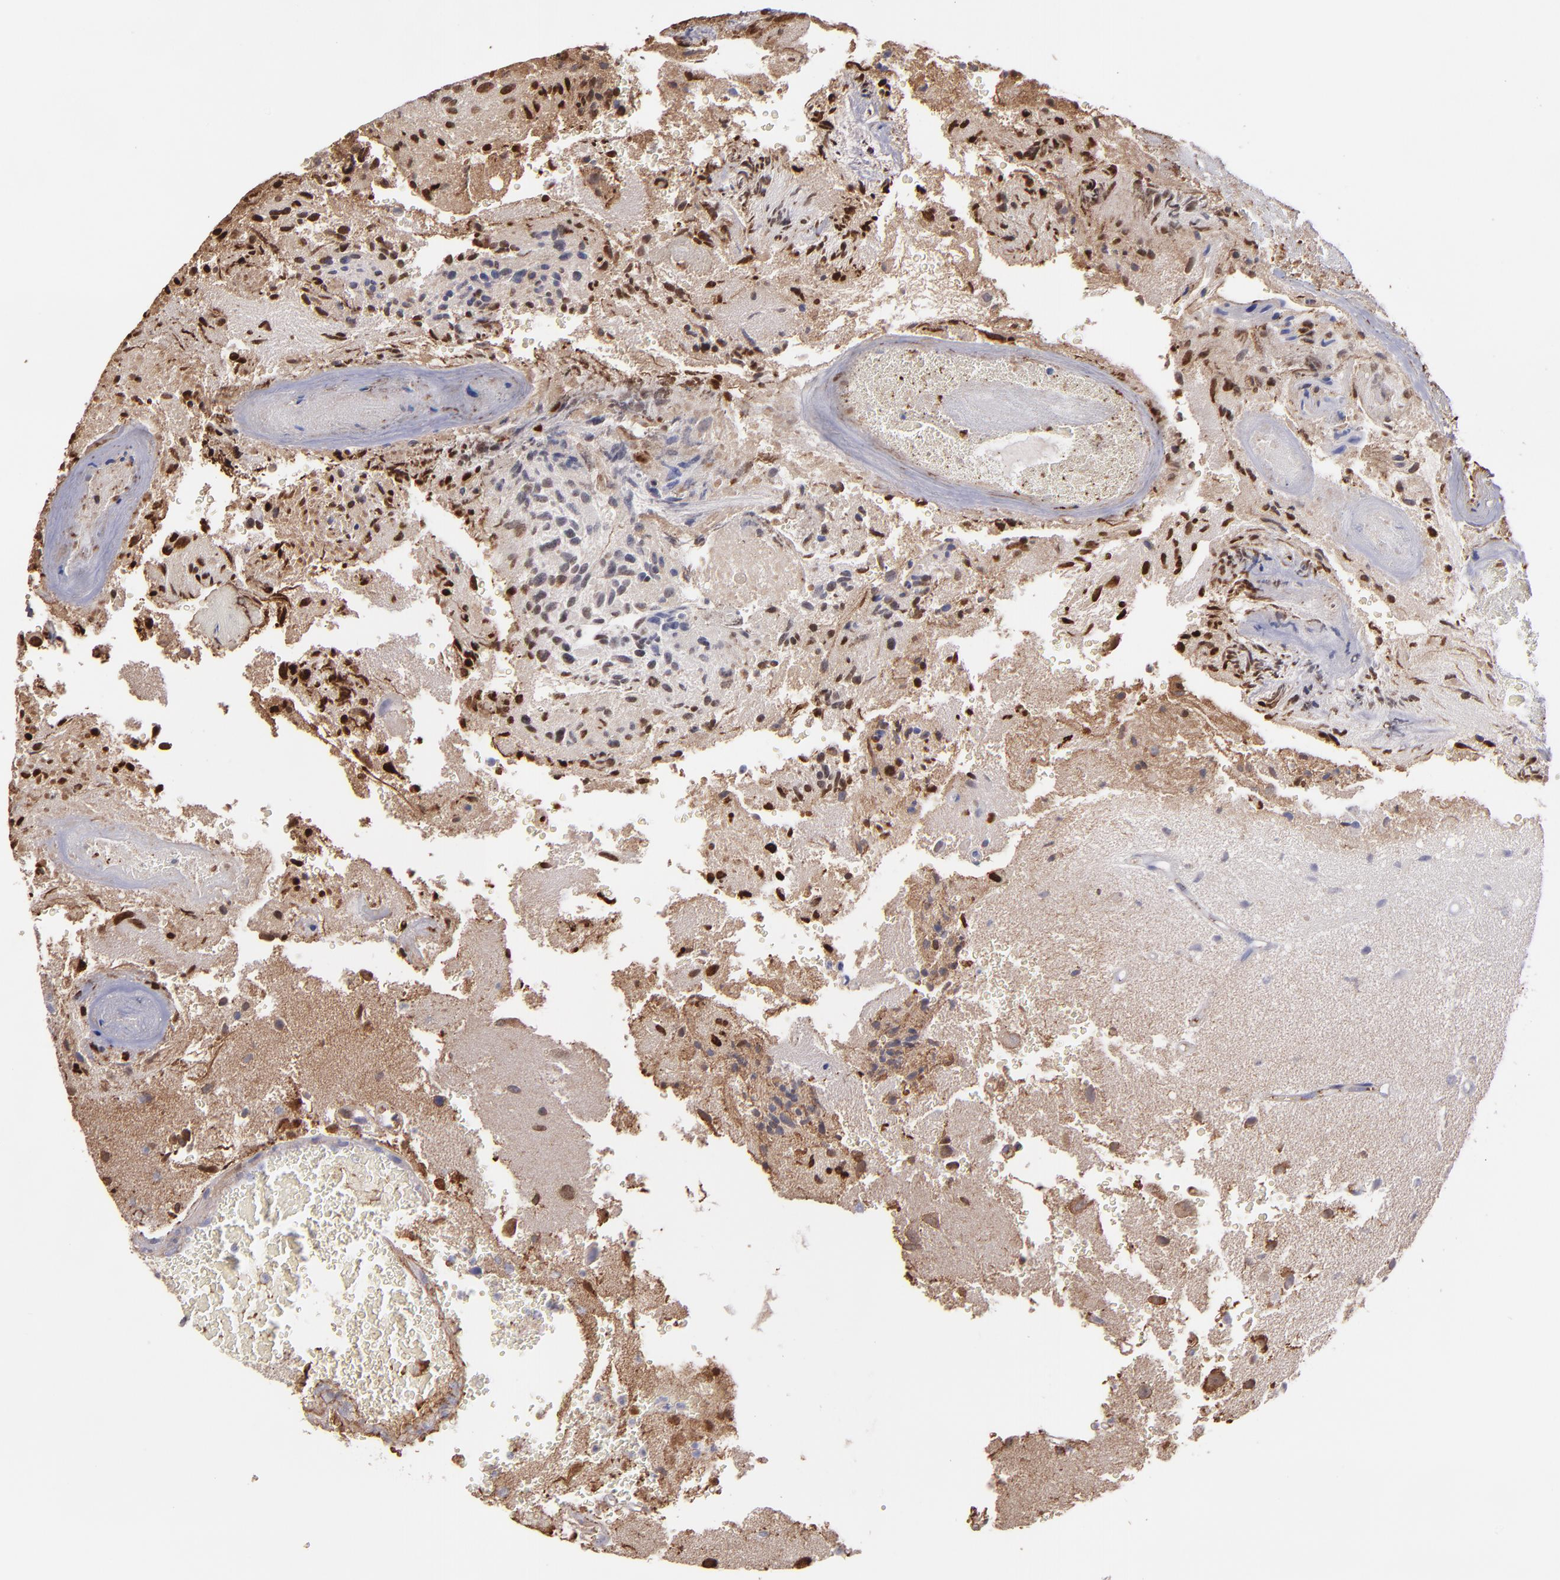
{"staining": {"intensity": "moderate", "quantity": "25%-75%", "location": "nuclear"}, "tissue": "glioma", "cell_type": "Tumor cells", "image_type": "cancer", "snomed": [{"axis": "morphology", "description": "Normal tissue, NOS"}, {"axis": "morphology", "description": "Glioma, malignant, High grade"}, {"axis": "topography", "description": "Cerebral cortex"}], "caption": "Immunohistochemistry (IHC) of human high-grade glioma (malignant) shows medium levels of moderate nuclear staining in about 25%-75% of tumor cells. Using DAB (brown) and hematoxylin (blue) stains, captured at high magnification using brightfield microscopy.", "gene": "C1QA", "patient": {"sex": "male", "age": 75}}